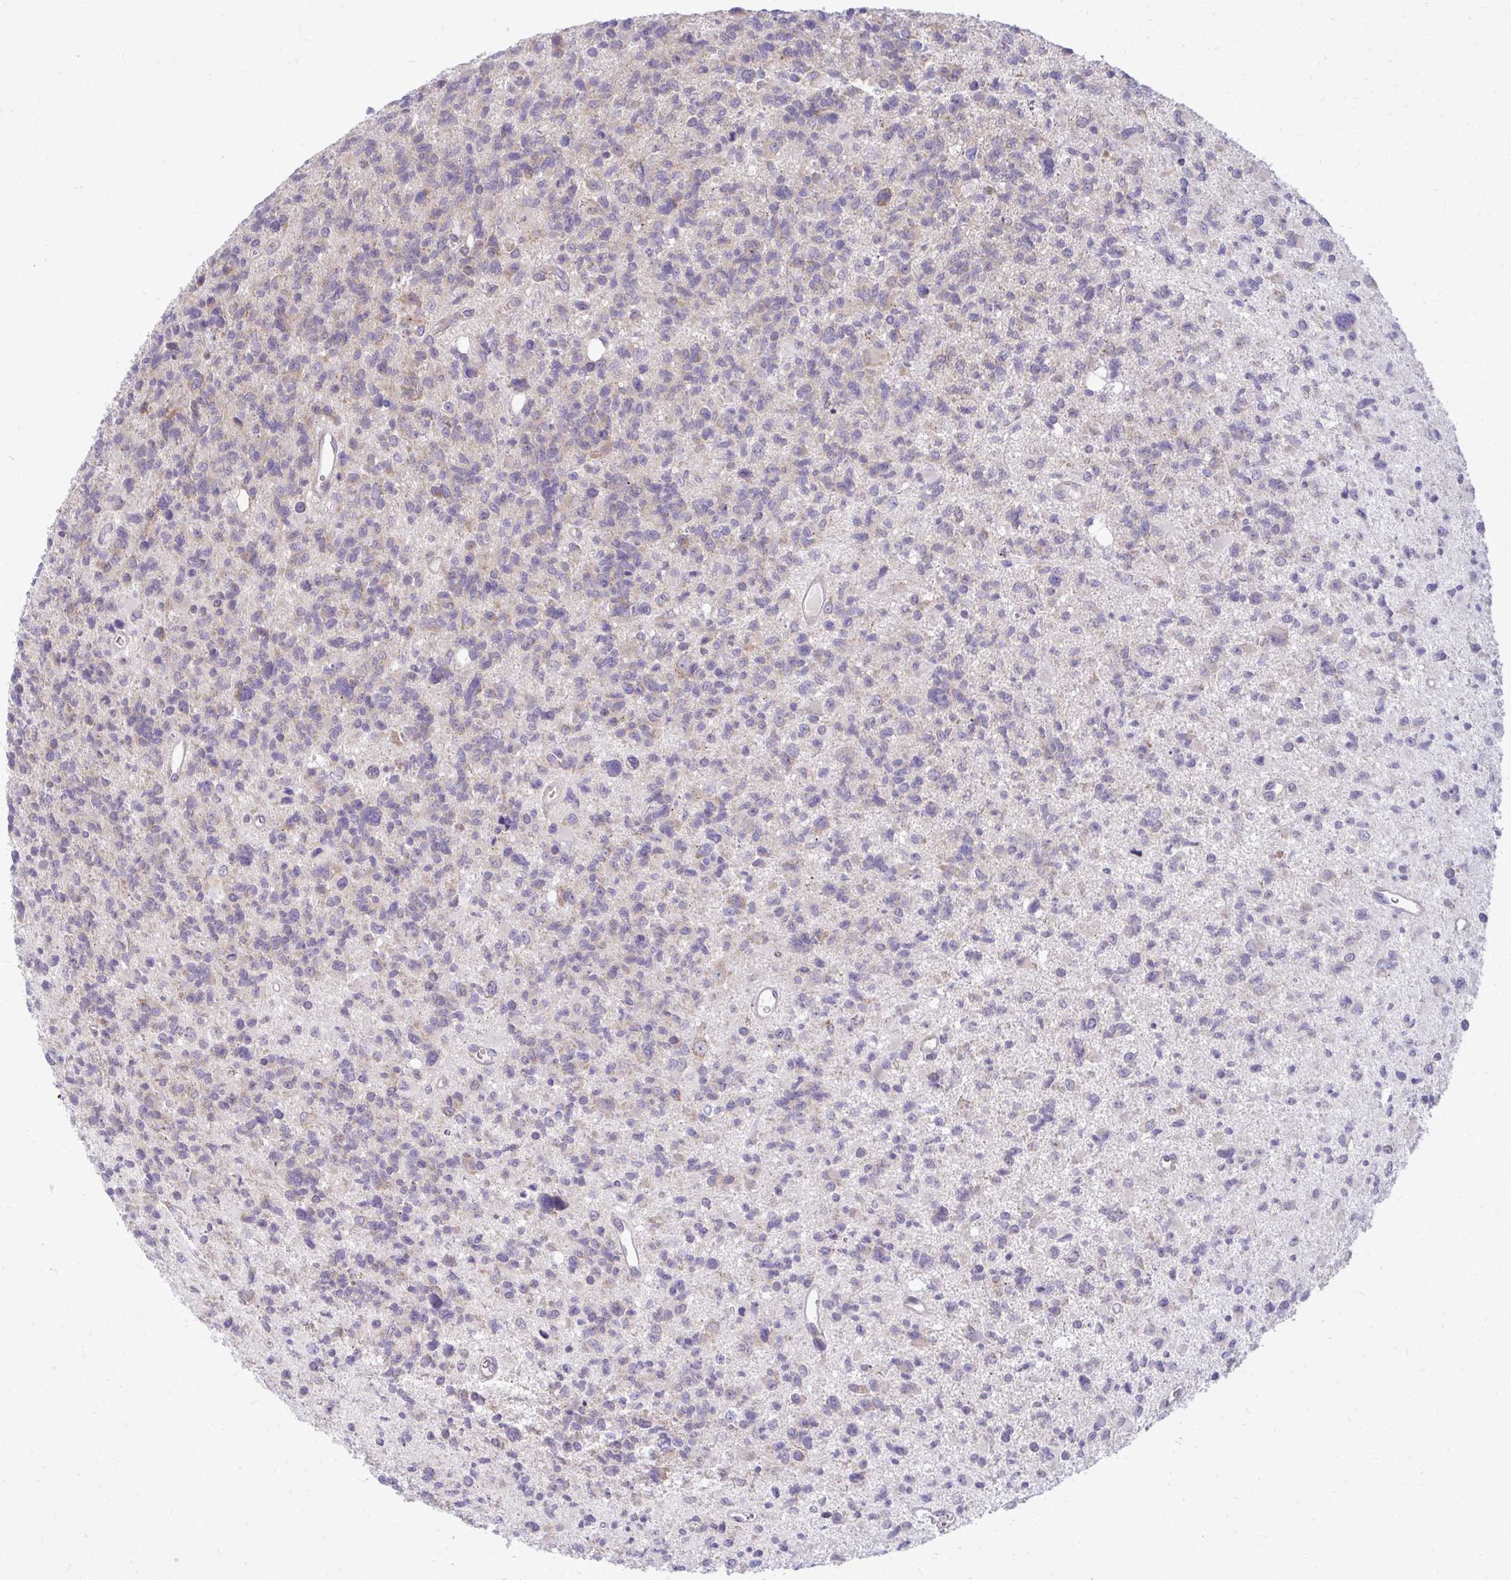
{"staining": {"intensity": "negative", "quantity": "none", "location": "none"}, "tissue": "glioma", "cell_type": "Tumor cells", "image_type": "cancer", "snomed": [{"axis": "morphology", "description": "Glioma, malignant, High grade"}, {"axis": "topography", "description": "Brain"}], "caption": "This is a photomicrograph of IHC staining of malignant glioma (high-grade), which shows no staining in tumor cells.", "gene": "RPLP2", "patient": {"sex": "male", "age": 29}}